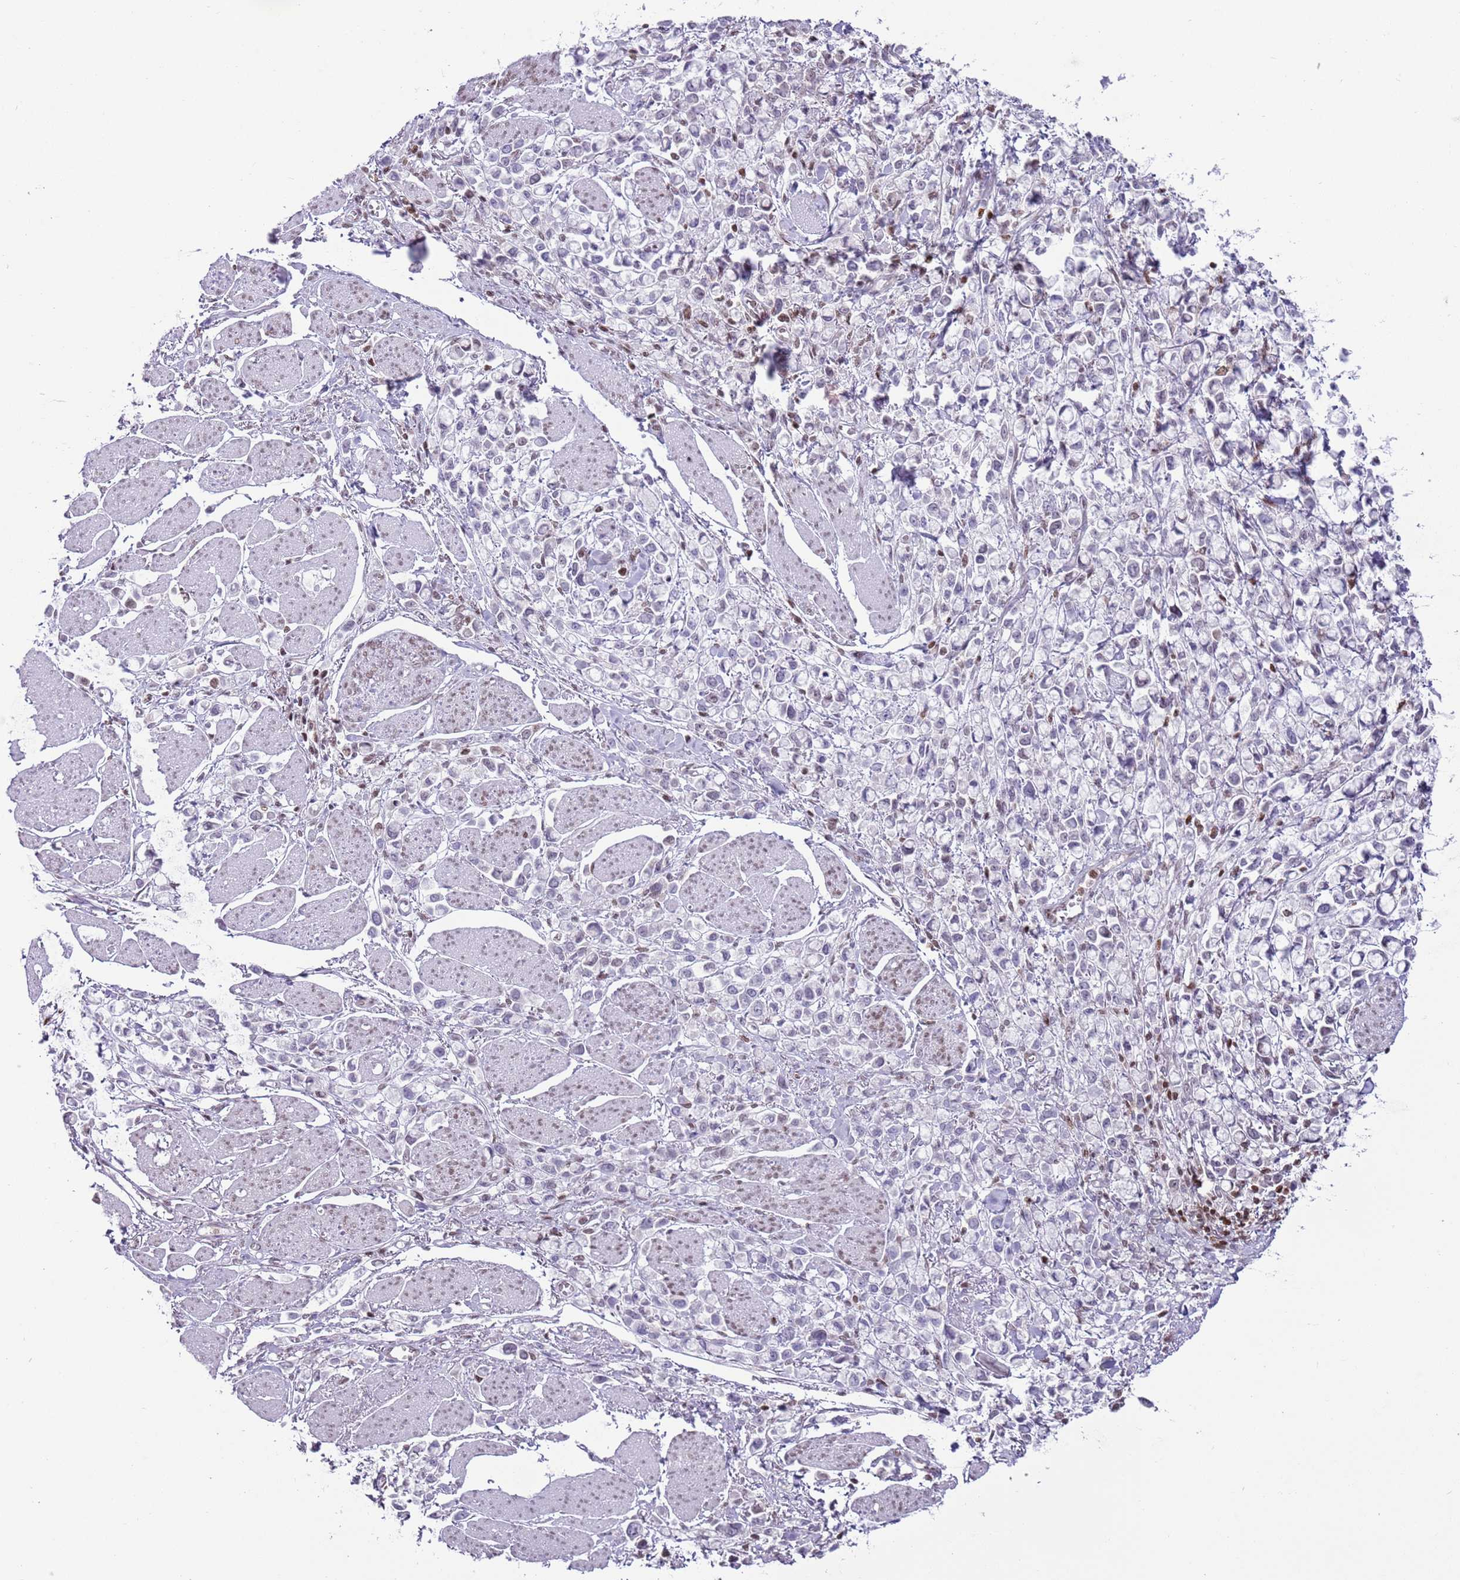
{"staining": {"intensity": "weak", "quantity": "25%-75%", "location": "nuclear"}, "tissue": "stomach cancer", "cell_type": "Tumor cells", "image_type": "cancer", "snomed": [{"axis": "morphology", "description": "Adenocarcinoma, NOS"}, {"axis": "topography", "description": "Stomach"}], "caption": "Weak nuclear positivity is identified in about 25%-75% of tumor cells in adenocarcinoma (stomach). (brown staining indicates protein expression, while blue staining denotes nuclei).", "gene": "SELENOH", "patient": {"sex": "female", "age": 81}}